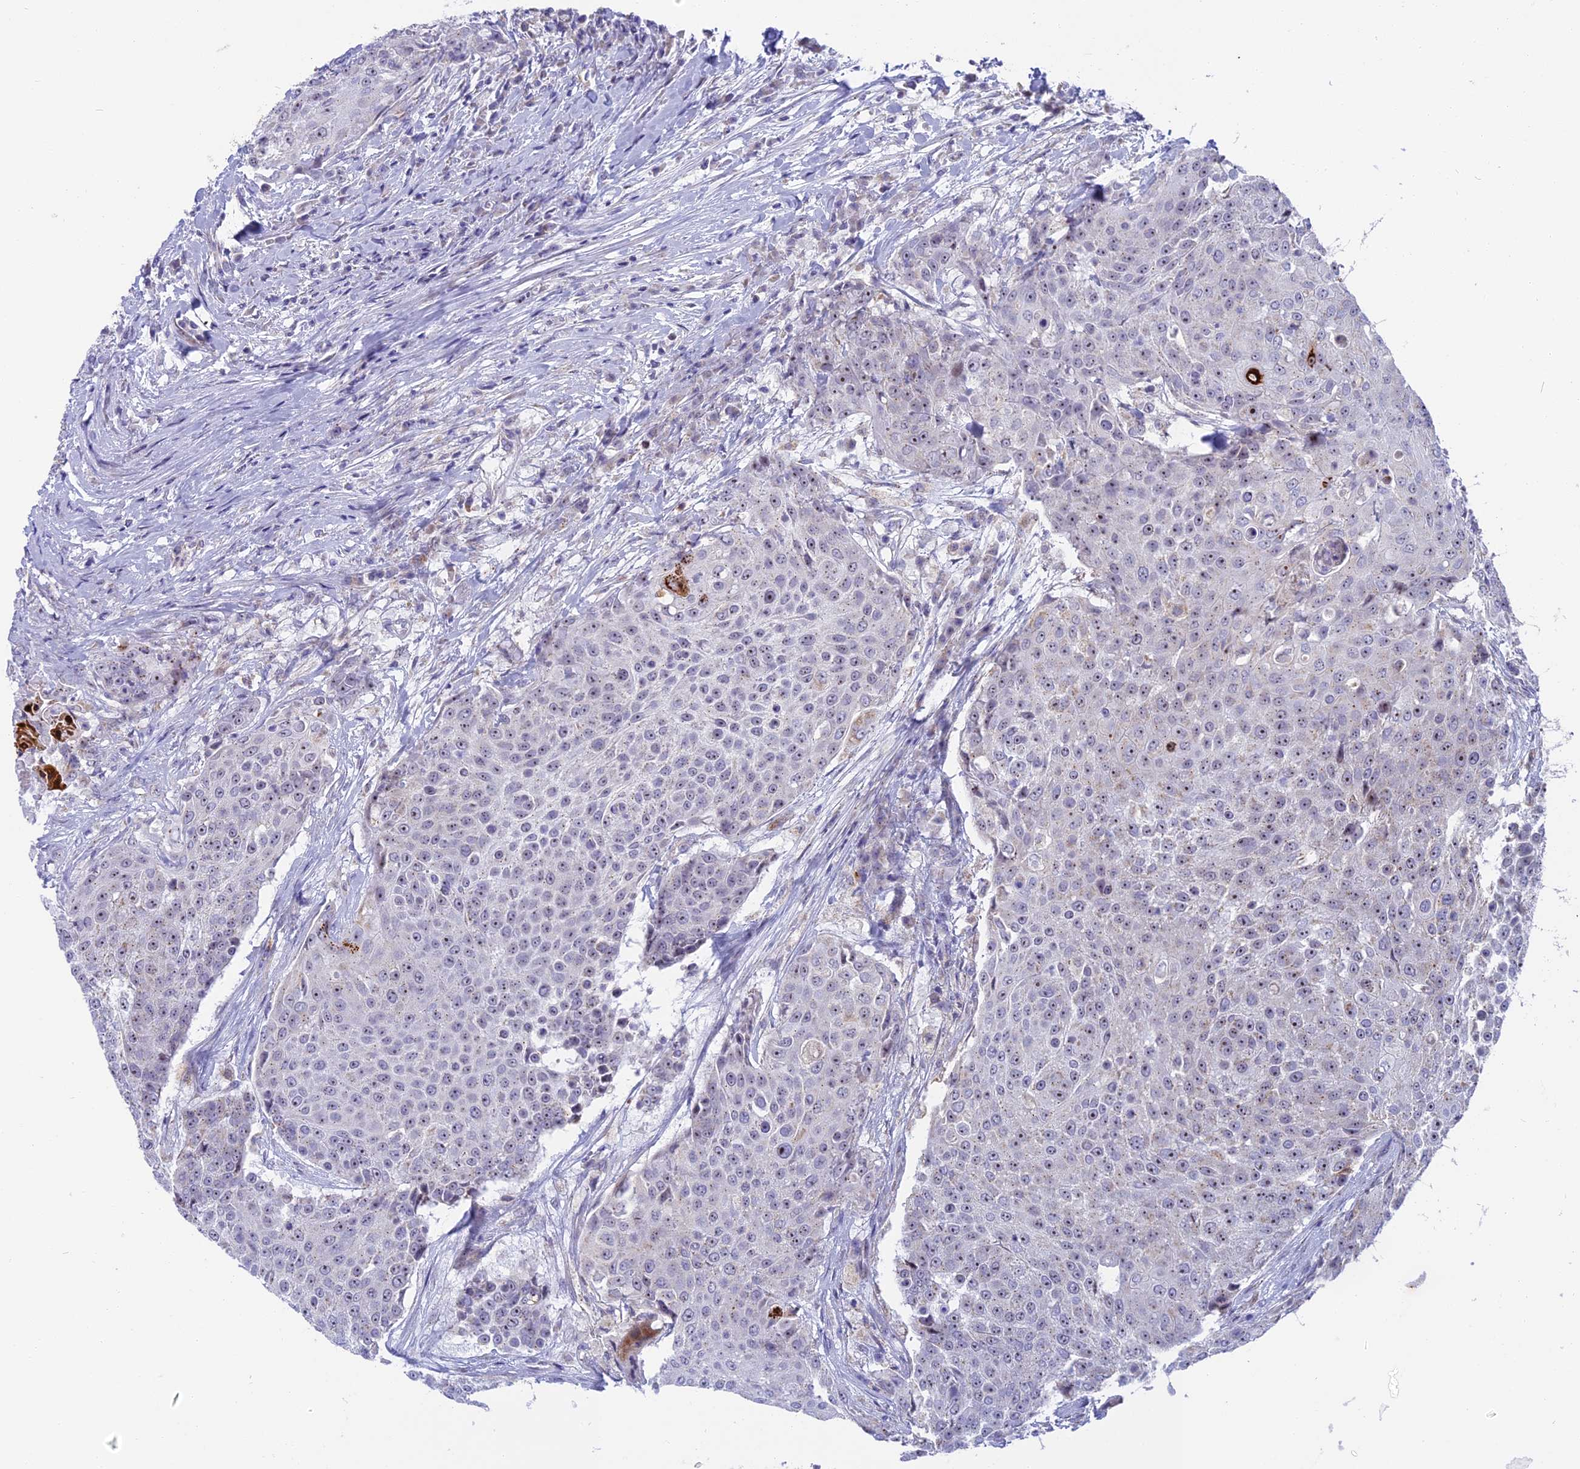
{"staining": {"intensity": "weak", "quantity": "<25%", "location": "cytoplasmic/membranous"}, "tissue": "urothelial cancer", "cell_type": "Tumor cells", "image_type": "cancer", "snomed": [{"axis": "morphology", "description": "Urothelial carcinoma, High grade"}, {"axis": "topography", "description": "Urinary bladder"}], "caption": "Immunohistochemistry image of neoplastic tissue: urothelial cancer stained with DAB (3,3'-diaminobenzidine) reveals no significant protein positivity in tumor cells. The staining was performed using DAB to visualize the protein expression in brown, while the nuclei were stained in blue with hematoxylin (Magnification: 20x).", "gene": "DTWD1", "patient": {"sex": "female", "age": 63}}